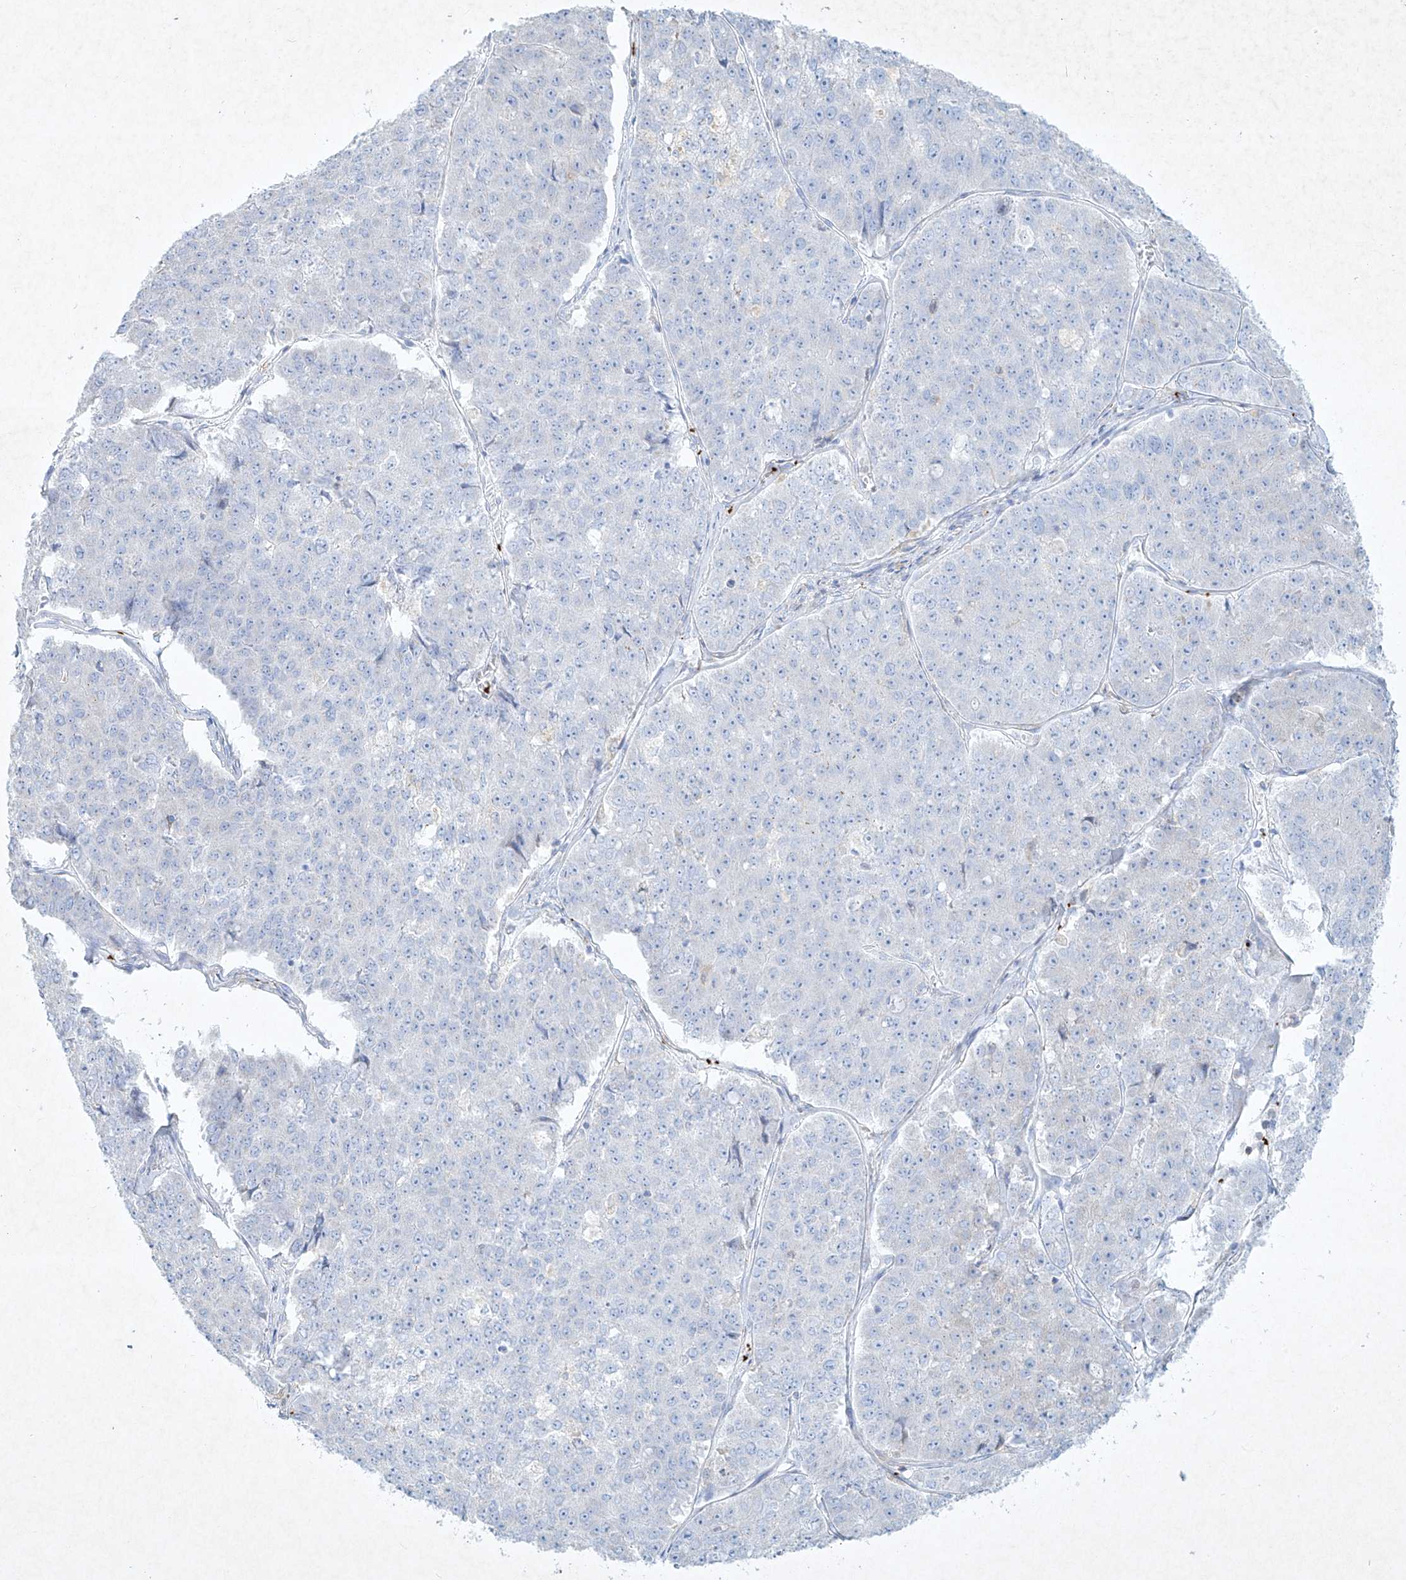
{"staining": {"intensity": "negative", "quantity": "none", "location": "none"}, "tissue": "pancreatic cancer", "cell_type": "Tumor cells", "image_type": "cancer", "snomed": [{"axis": "morphology", "description": "Adenocarcinoma, NOS"}, {"axis": "topography", "description": "Pancreas"}], "caption": "DAB immunohistochemical staining of human pancreatic adenocarcinoma shows no significant staining in tumor cells.", "gene": "PLEK", "patient": {"sex": "male", "age": 50}}